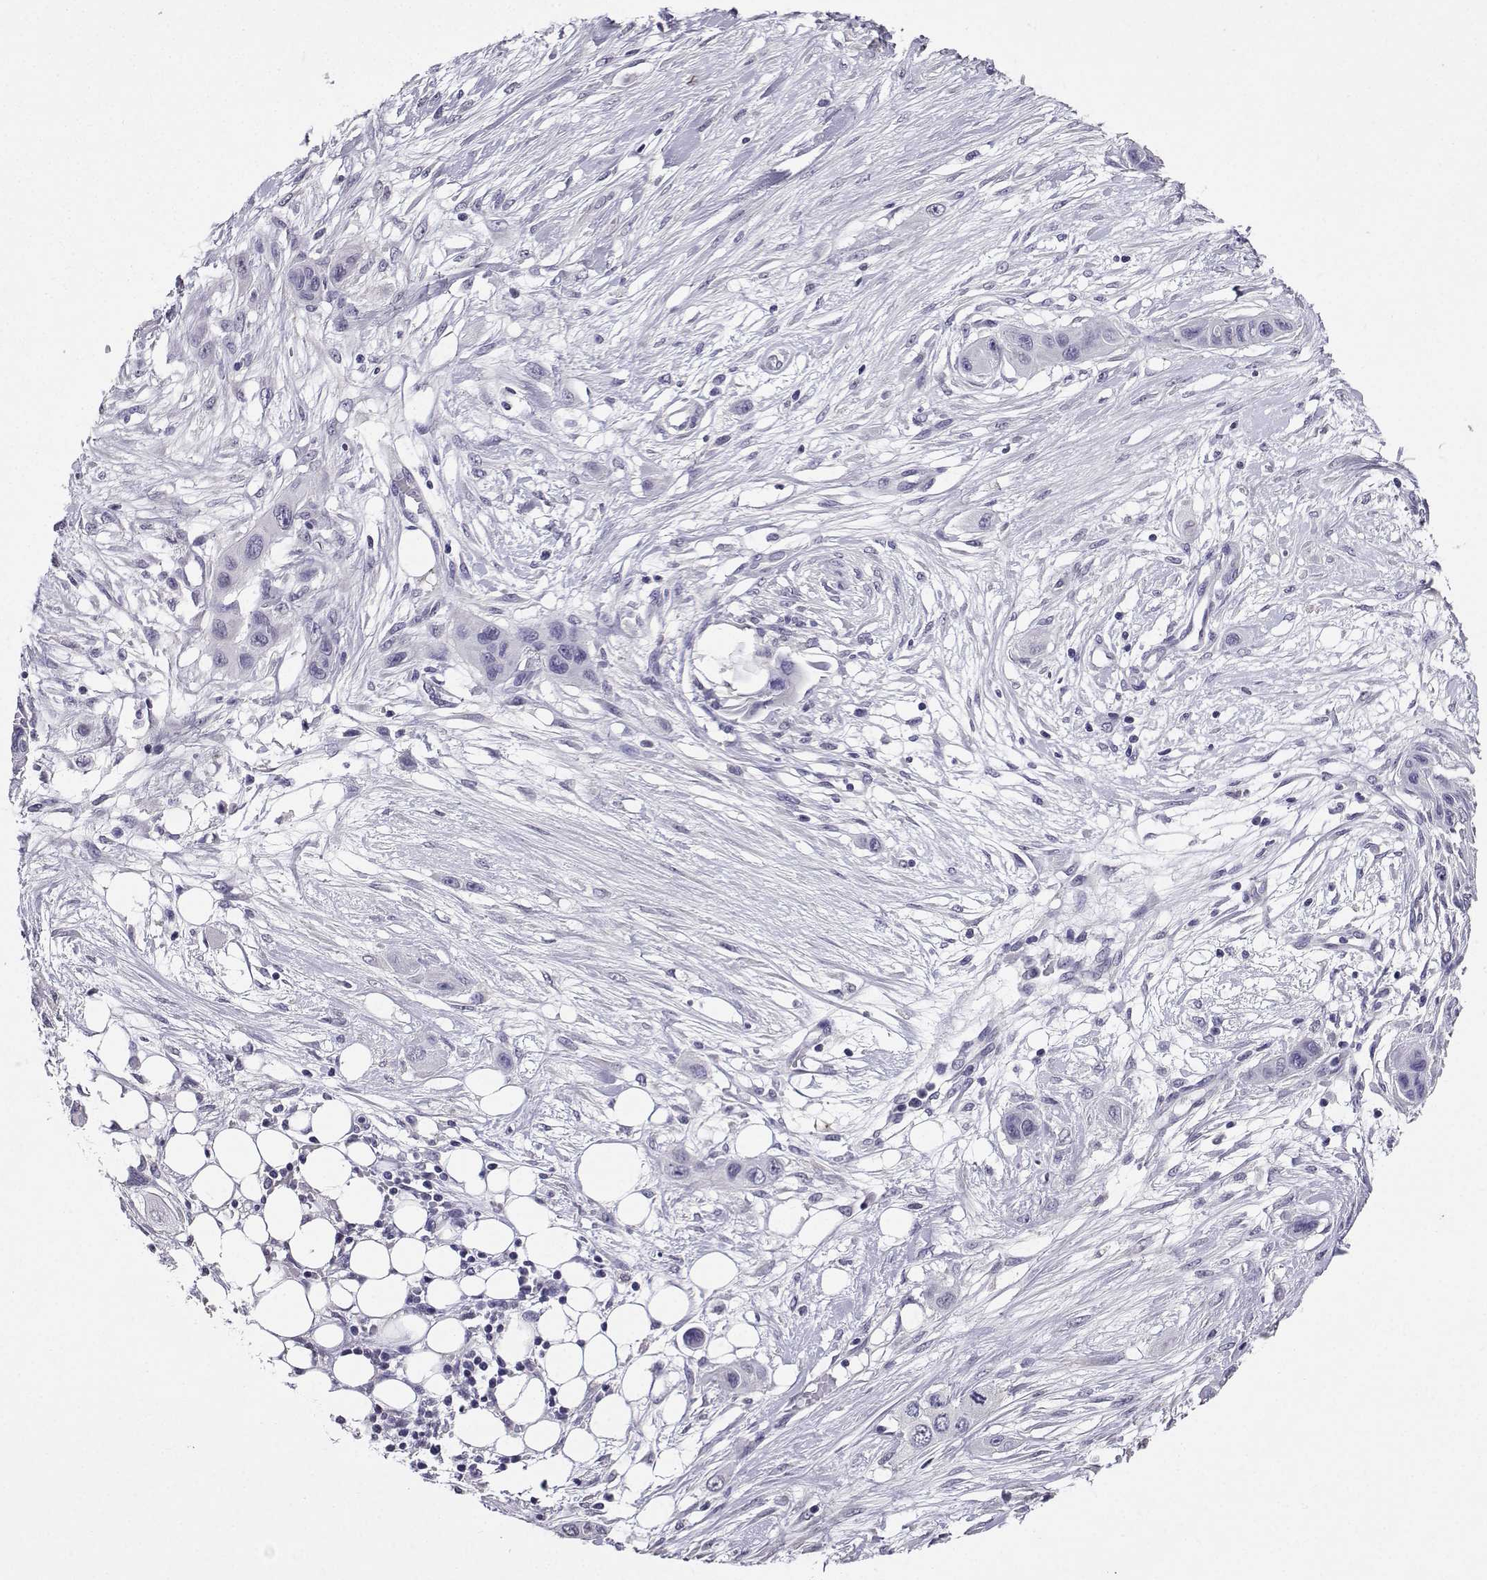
{"staining": {"intensity": "negative", "quantity": "none", "location": "none"}, "tissue": "skin cancer", "cell_type": "Tumor cells", "image_type": "cancer", "snomed": [{"axis": "morphology", "description": "Squamous cell carcinoma, NOS"}, {"axis": "topography", "description": "Skin"}], "caption": "Immunohistochemistry of human squamous cell carcinoma (skin) shows no positivity in tumor cells.", "gene": "SPAG11B", "patient": {"sex": "male", "age": 79}}